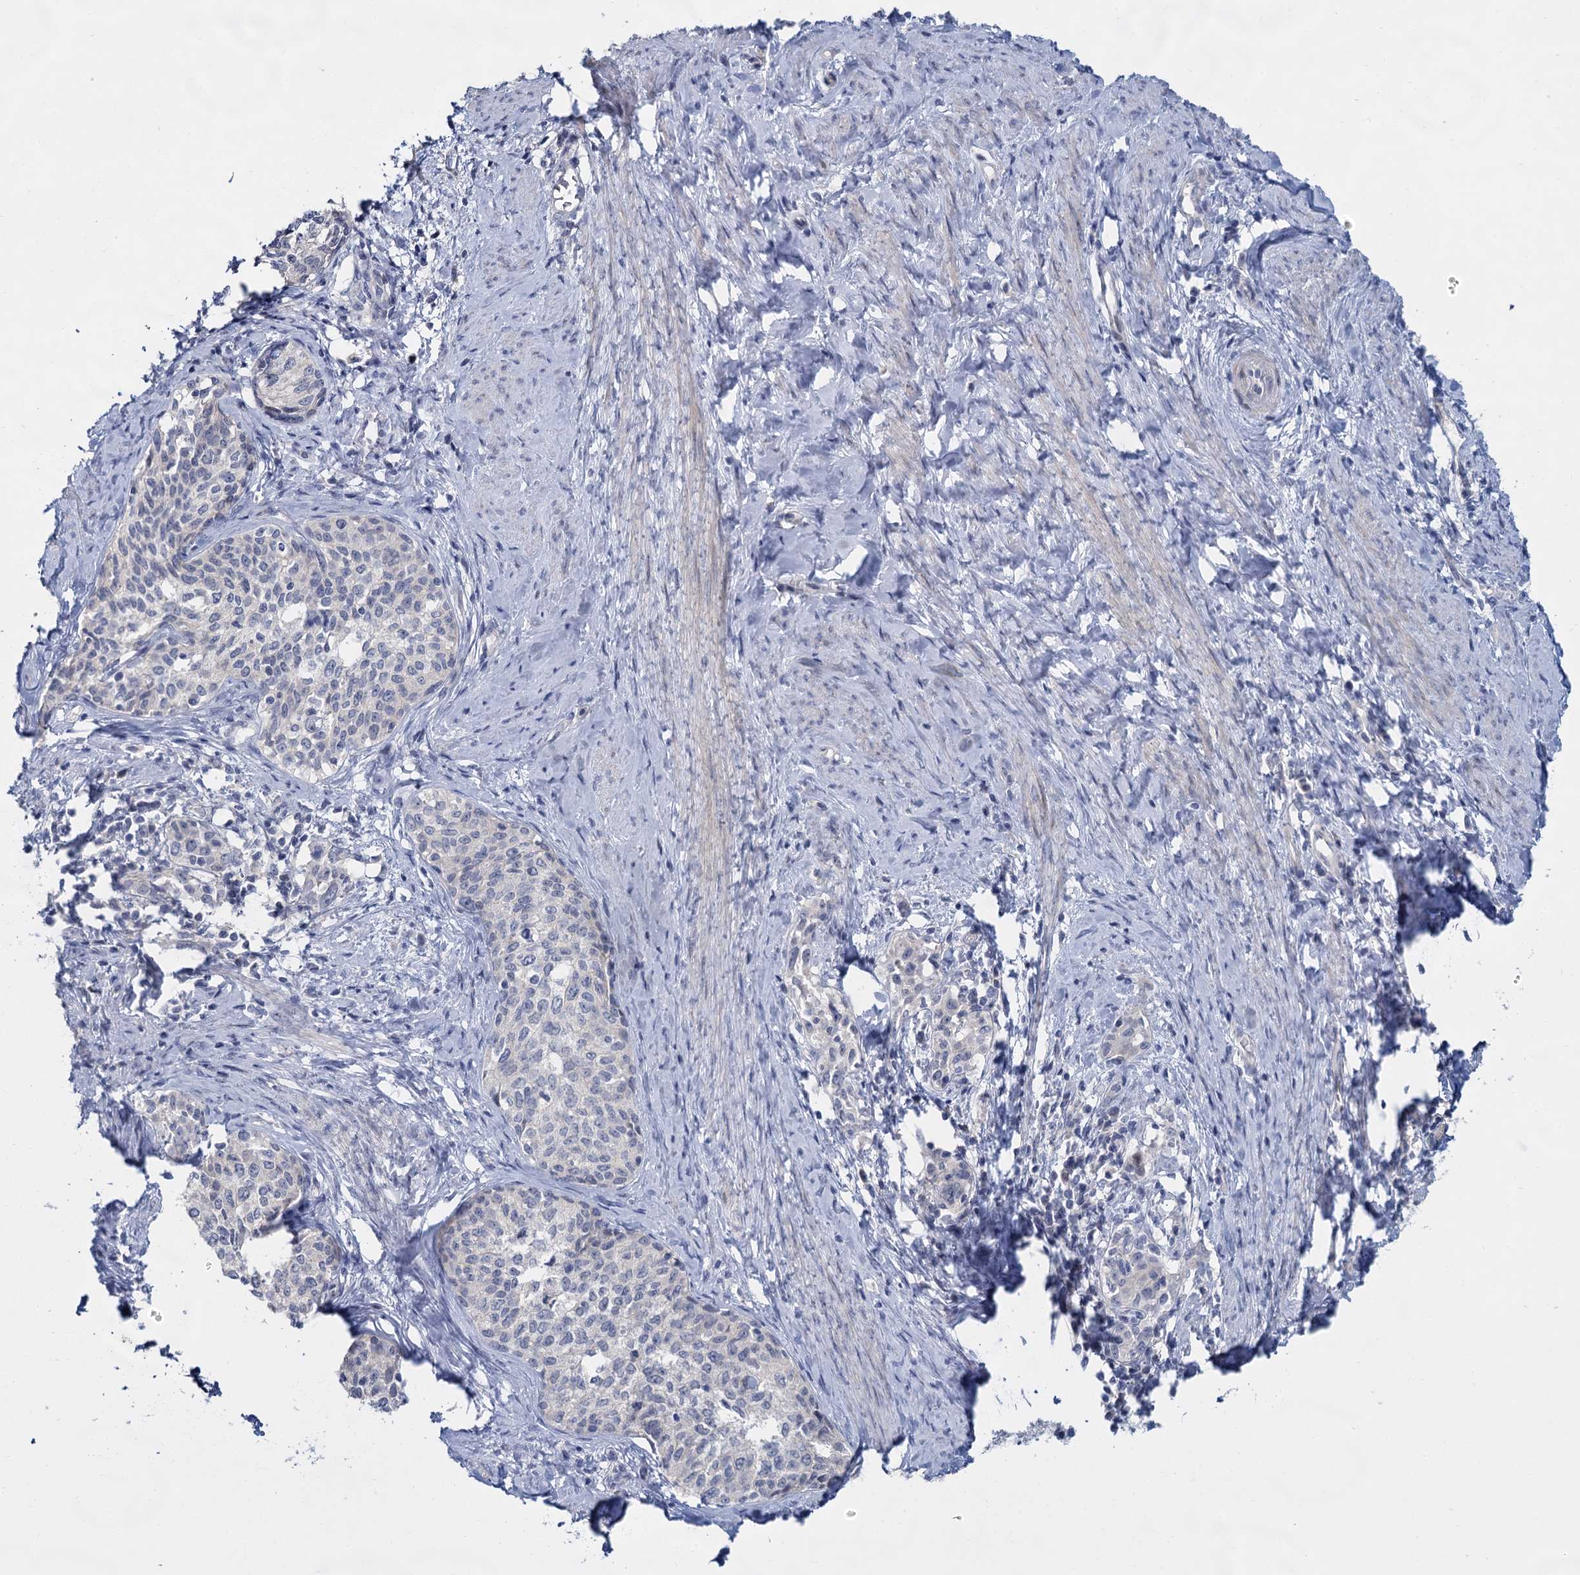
{"staining": {"intensity": "negative", "quantity": "none", "location": "none"}, "tissue": "cervical cancer", "cell_type": "Tumor cells", "image_type": "cancer", "snomed": [{"axis": "morphology", "description": "Squamous cell carcinoma, NOS"}, {"axis": "morphology", "description": "Adenocarcinoma, NOS"}, {"axis": "topography", "description": "Cervix"}], "caption": "The photomicrograph demonstrates no staining of tumor cells in squamous cell carcinoma (cervical). (DAB immunohistochemistry (IHC) with hematoxylin counter stain).", "gene": "ACRBP", "patient": {"sex": "female", "age": 52}}